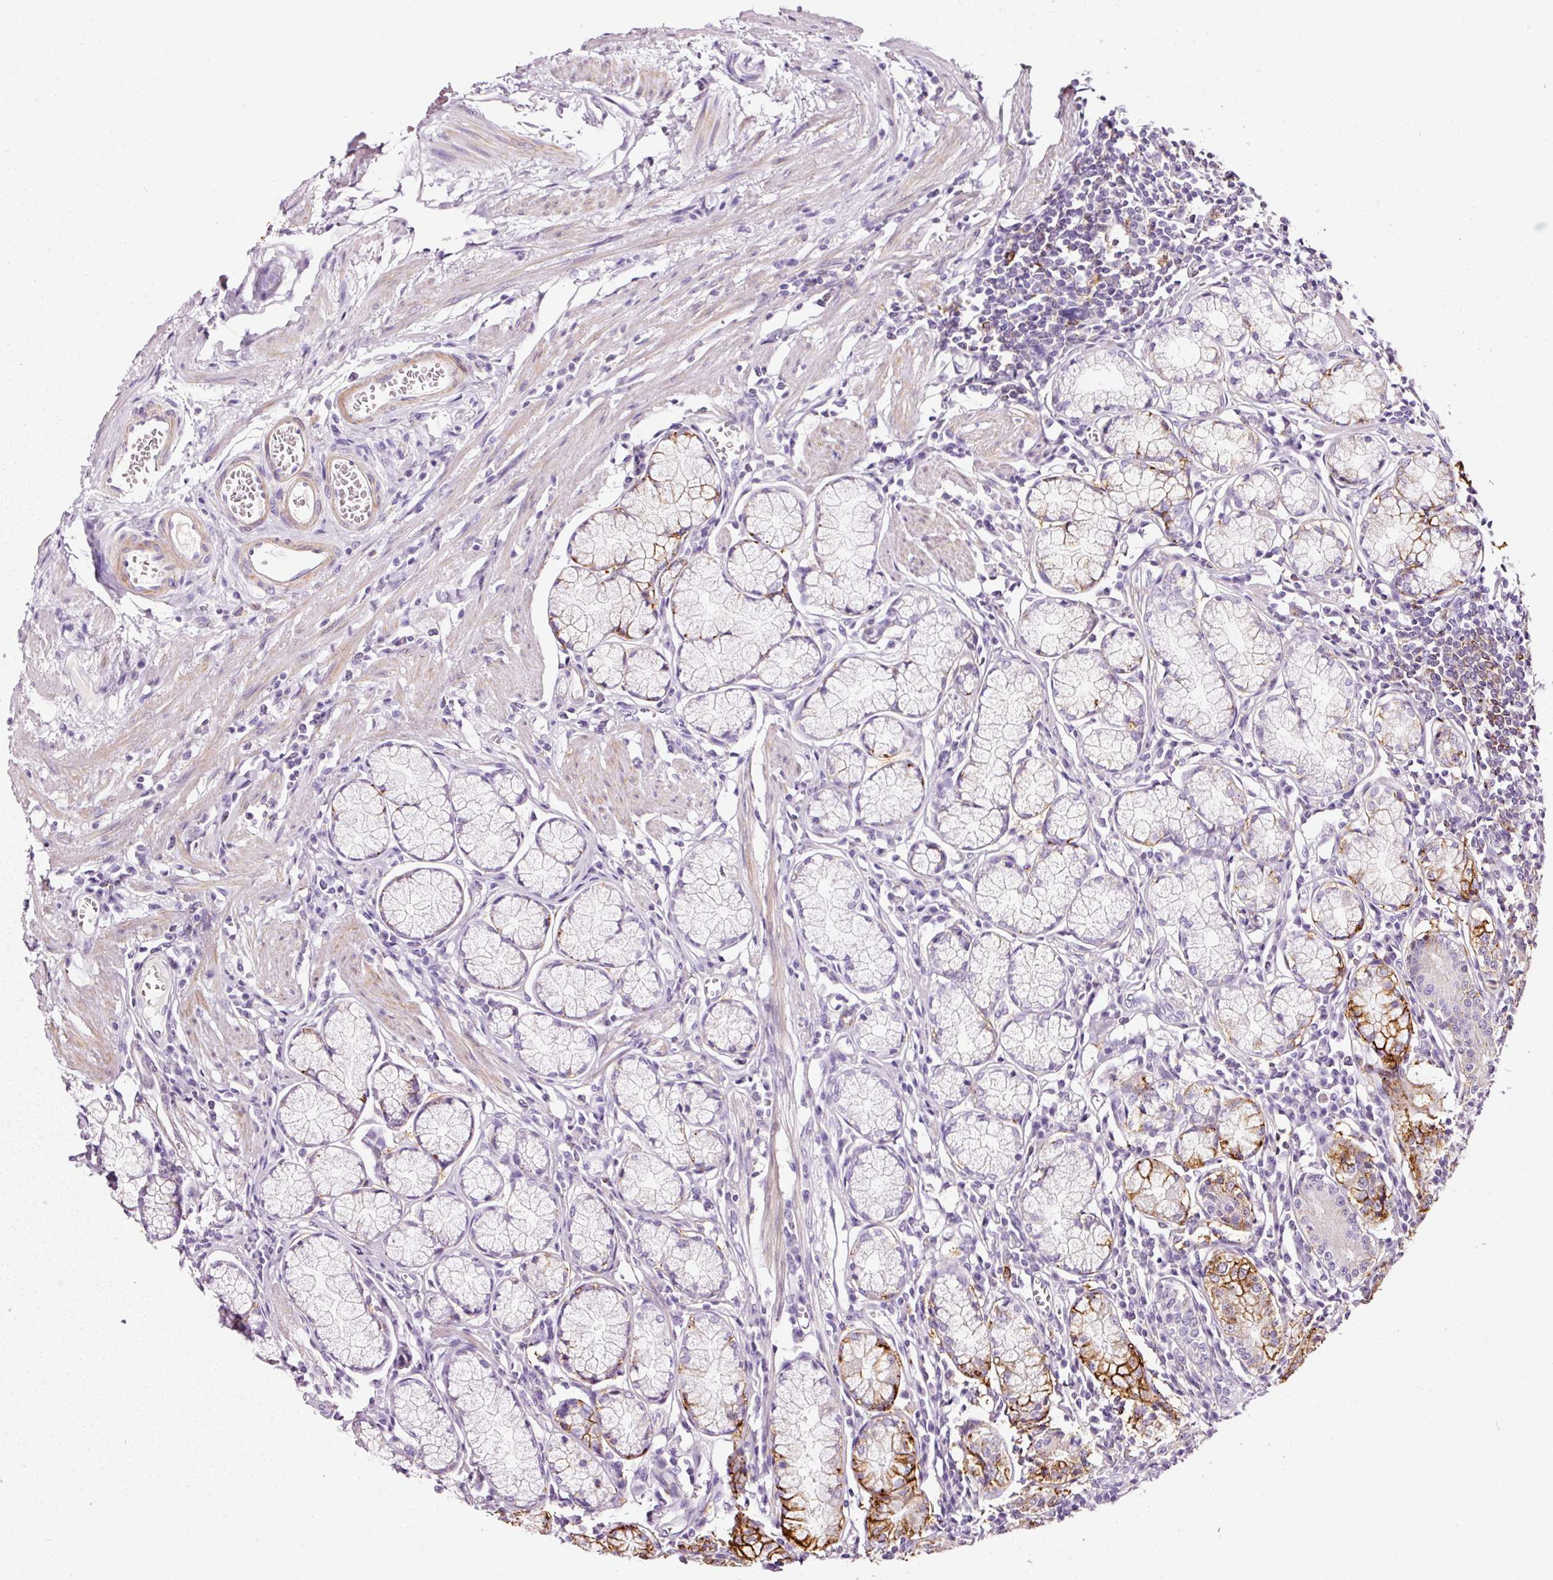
{"staining": {"intensity": "strong", "quantity": "25%-75%", "location": "cytoplasmic/membranous"}, "tissue": "stomach", "cell_type": "Glandular cells", "image_type": "normal", "snomed": [{"axis": "morphology", "description": "Normal tissue, NOS"}, {"axis": "topography", "description": "Stomach"}], "caption": "The immunohistochemical stain shows strong cytoplasmic/membranous staining in glandular cells of normal stomach. The staining was performed using DAB to visualize the protein expression in brown, while the nuclei were stained in blue with hematoxylin (Magnification: 20x).", "gene": "CYB561A3", "patient": {"sex": "male", "age": 55}}